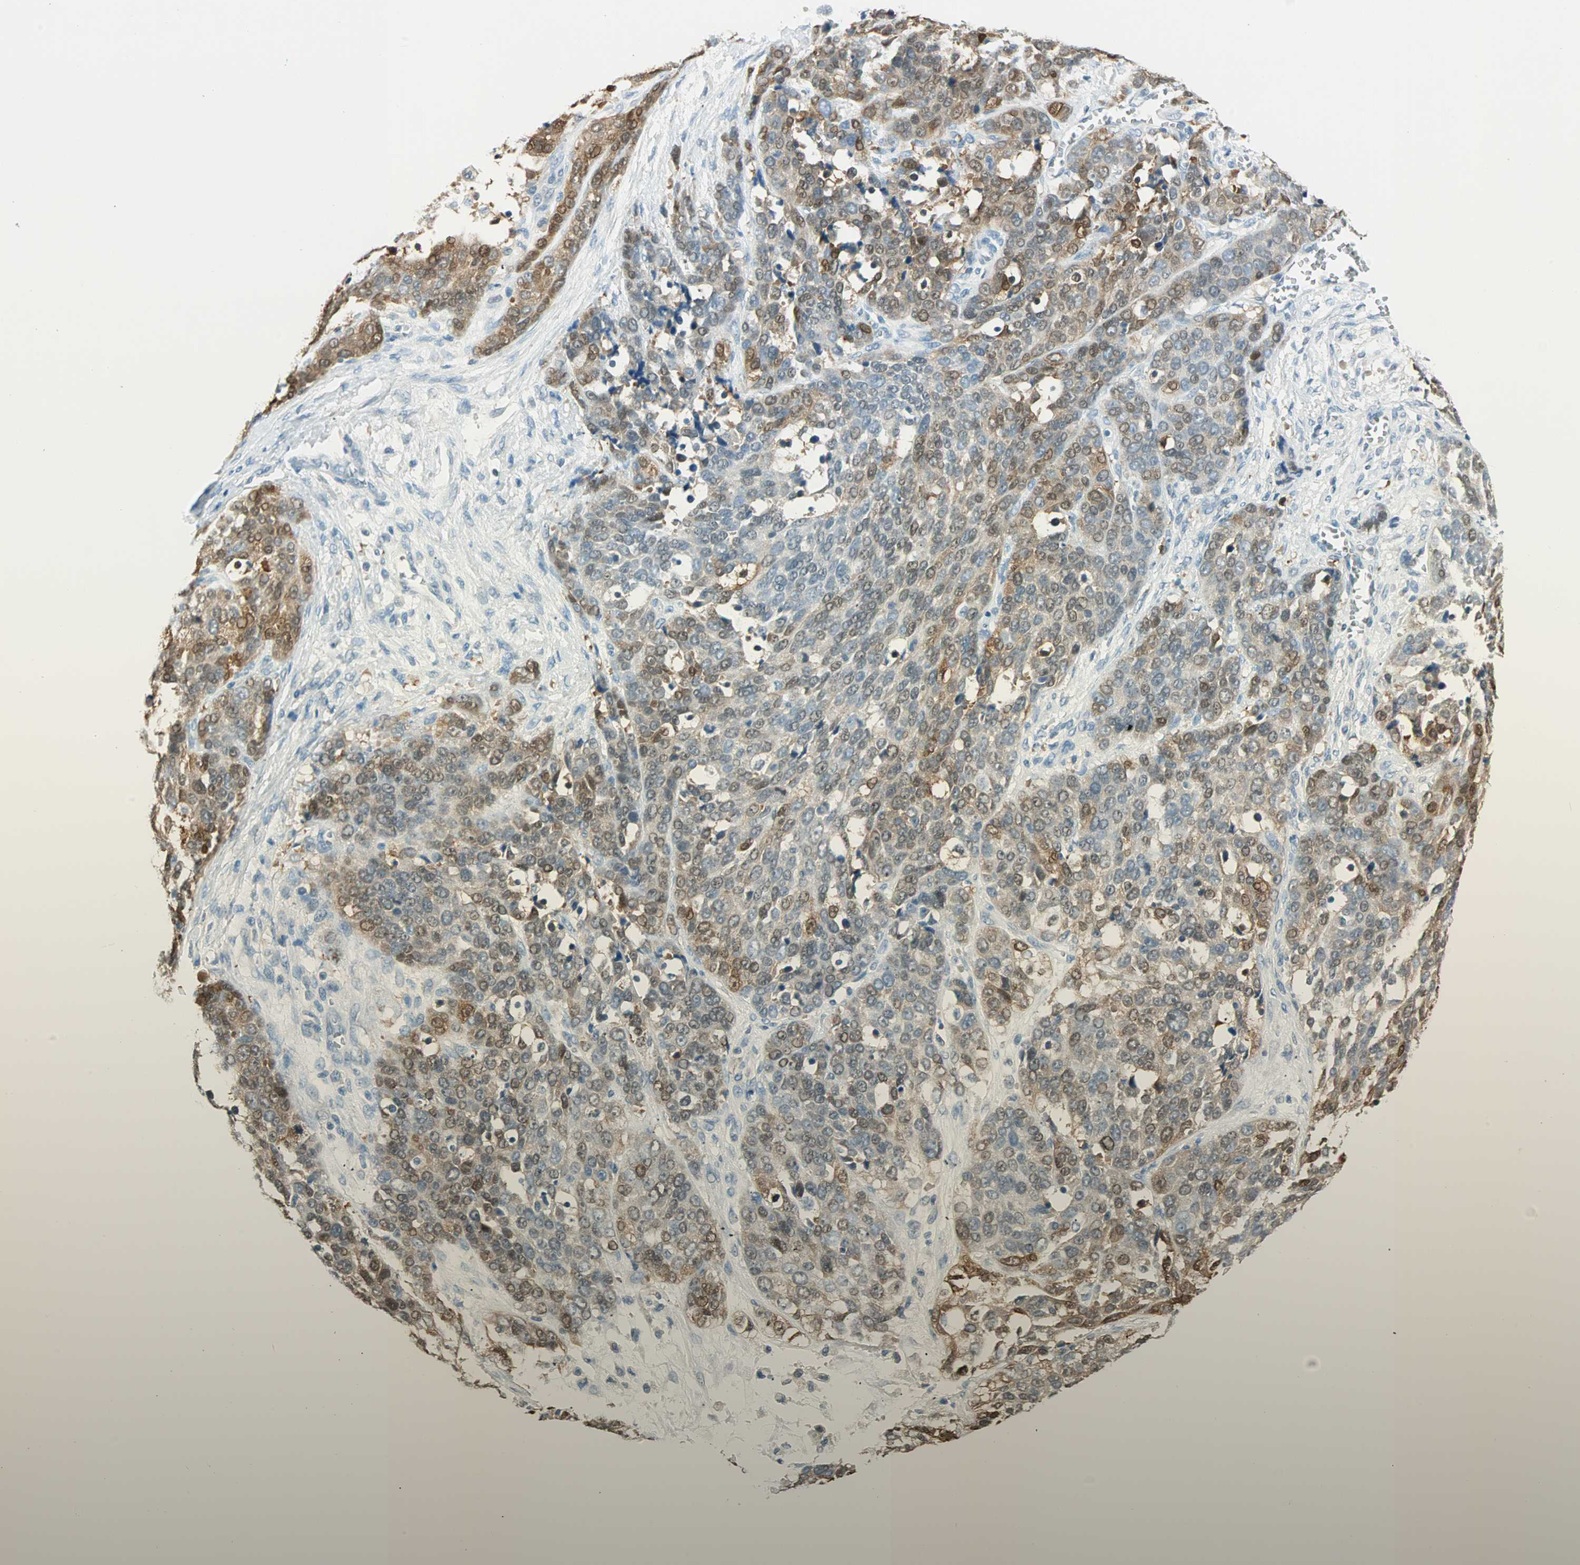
{"staining": {"intensity": "moderate", "quantity": ">75%", "location": "cytoplasmic/membranous,nuclear"}, "tissue": "ovarian cancer", "cell_type": "Tumor cells", "image_type": "cancer", "snomed": [{"axis": "morphology", "description": "Cystadenocarcinoma, serous, NOS"}, {"axis": "topography", "description": "Ovary"}], "caption": "The histopathology image exhibits a brown stain indicating the presence of a protein in the cytoplasmic/membranous and nuclear of tumor cells in ovarian serous cystadenocarcinoma. The protein of interest is stained brown, and the nuclei are stained in blue (DAB IHC with brightfield microscopy, high magnification).", "gene": "S100A1", "patient": {"sex": "female", "age": 44}}